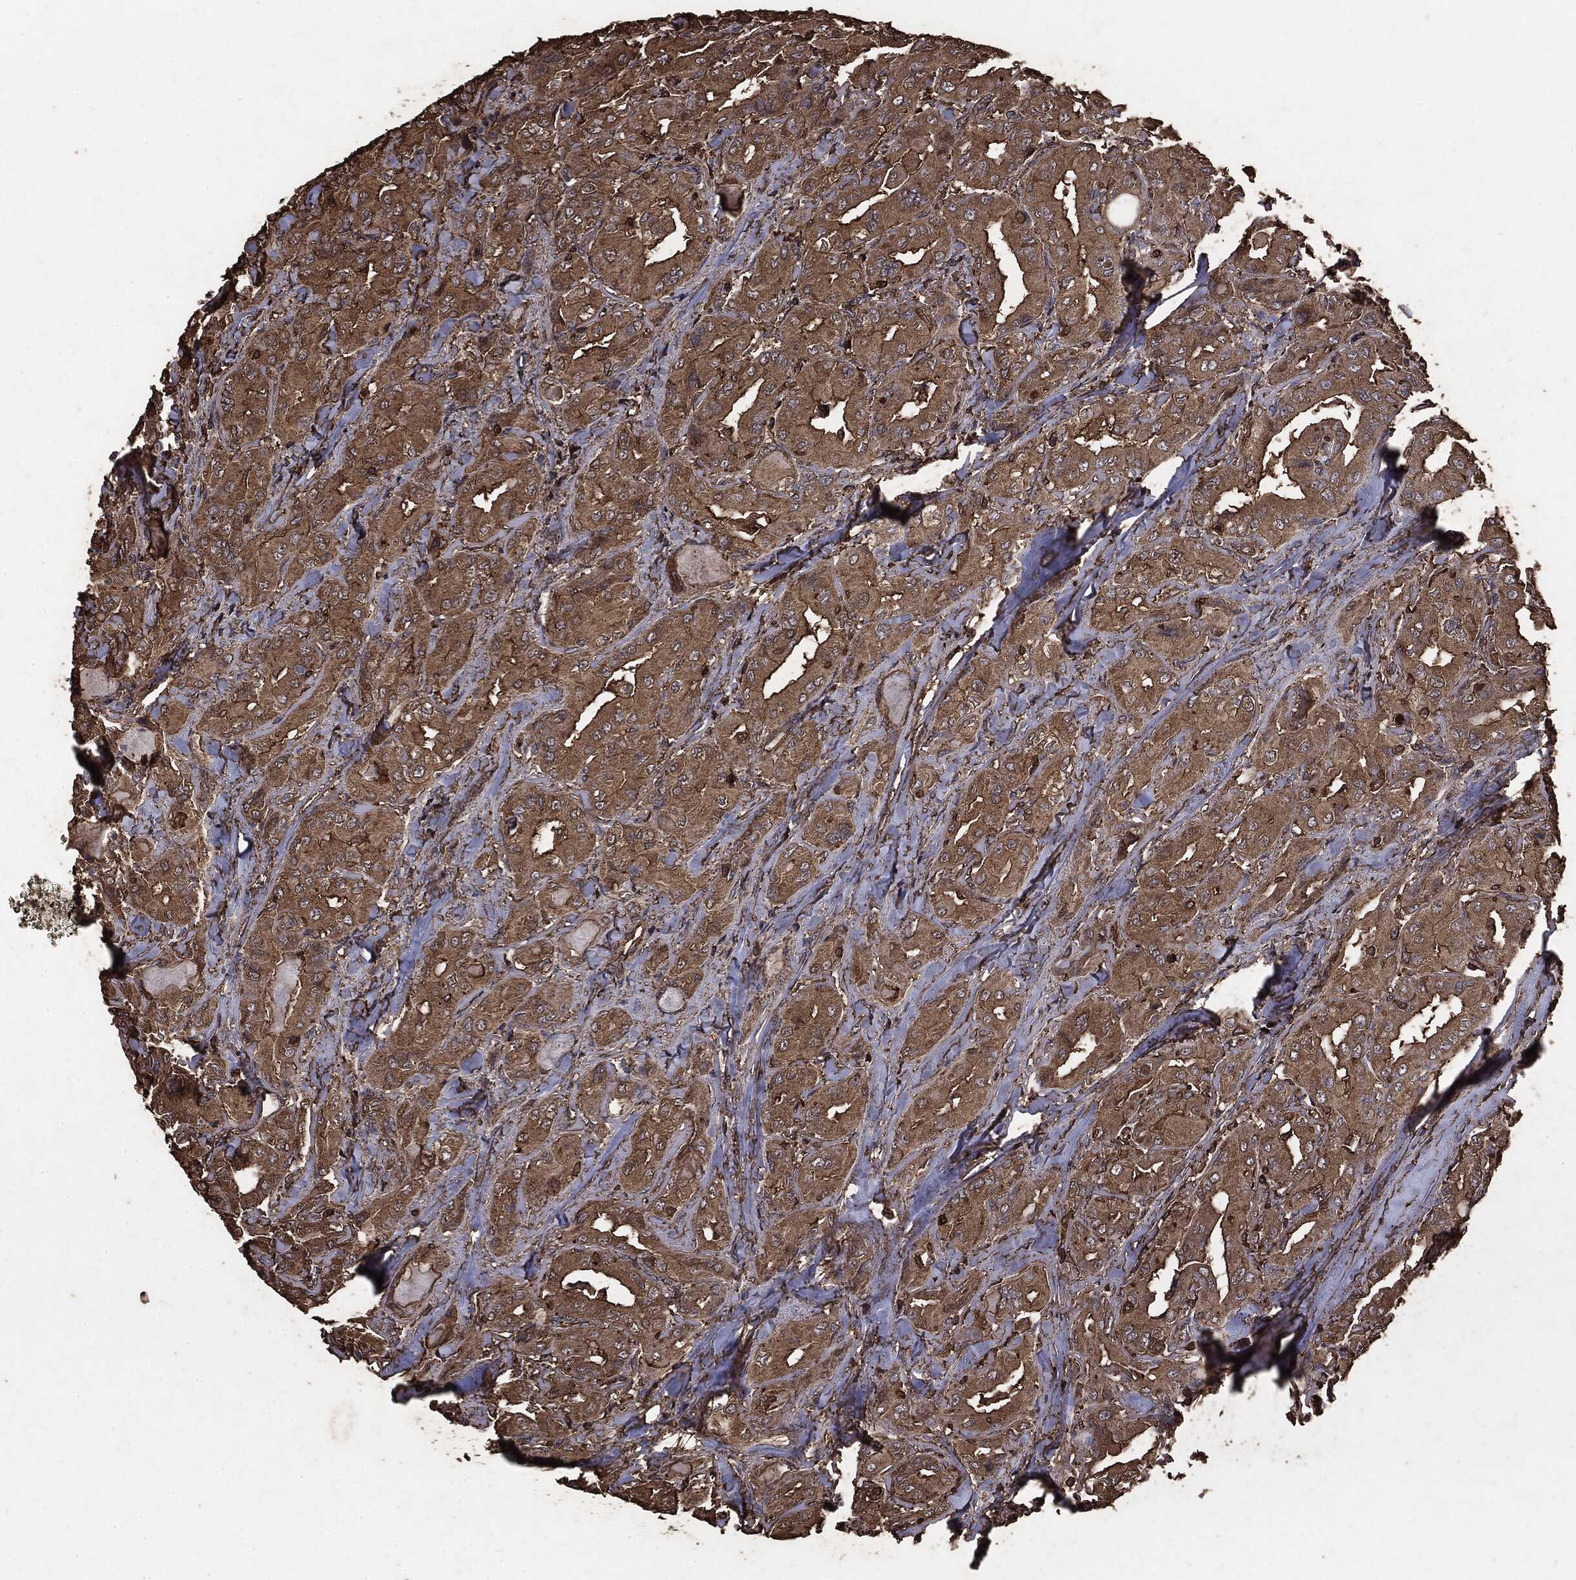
{"staining": {"intensity": "moderate", "quantity": ">75%", "location": "cytoplasmic/membranous"}, "tissue": "thyroid cancer", "cell_type": "Tumor cells", "image_type": "cancer", "snomed": [{"axis": "morphology", "description": "Normal tissue, NOS"}, {"axis": "morphology", "description": "Papillary adenocarcinoma, NOS"}, {"axis": "topography", "description": "Thyroid gland"}], "caption": "A brown stain labels moderate cytoplasmic/membranous expression of a protein in thyroid cancer (papillary adenocarcinoma) tumor cells. Using DAB (3,3'-diaminobenzidine) (brown) and hematoxylin (blue) stains, captured at high magnification using brightfield microscopy.", "gene": "MTOR", "patient": {"sex": "female", "age": 66}}